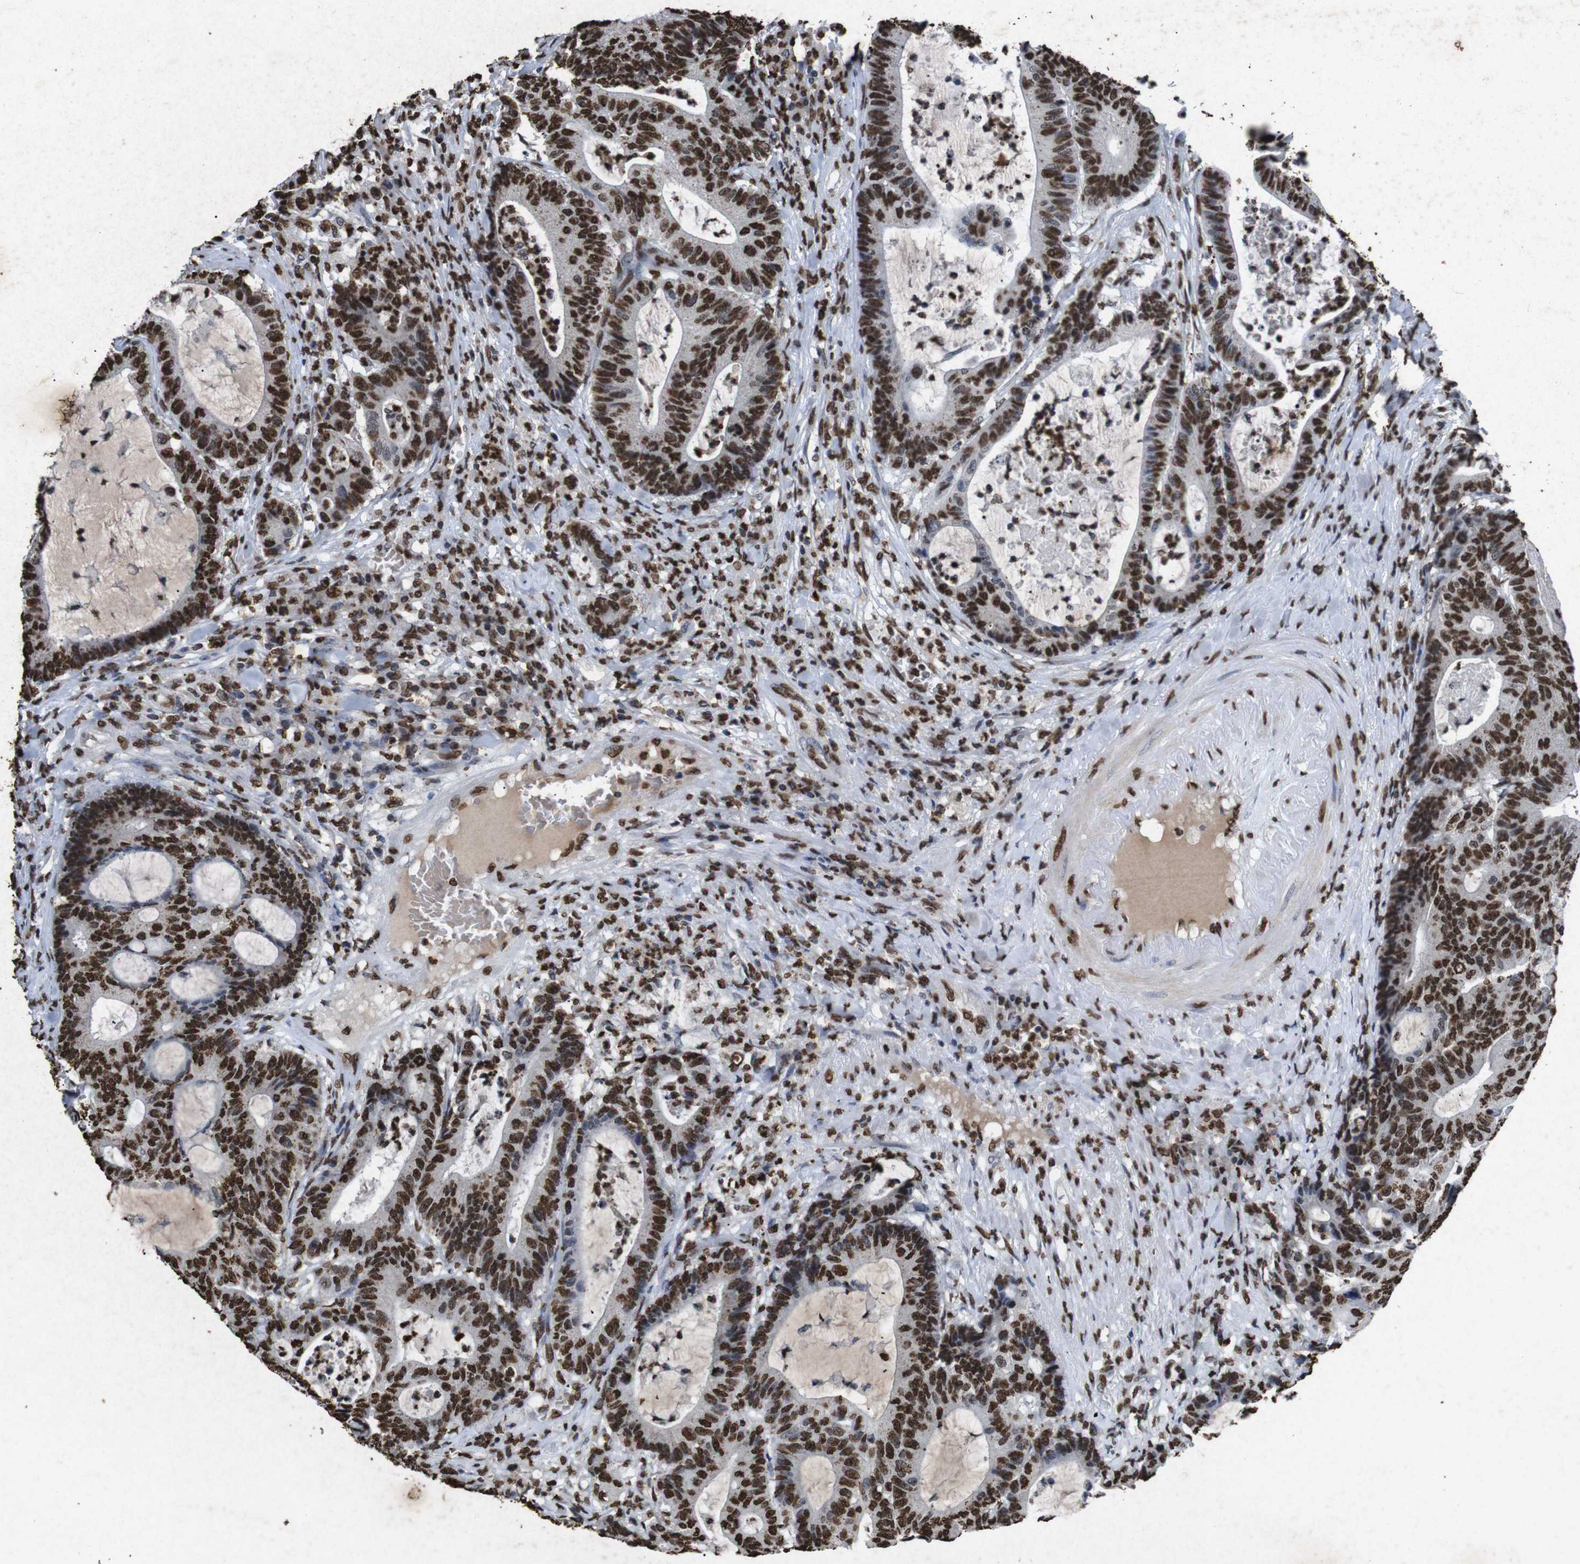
{"staining": {"intensity": "strong", "quantity": ">75%", "location": "nuclear"}, "tissue": "colorectal cancer", "cell_type": "Tumor cells", "image_type": "cancer", "snomed": [{"axis": "morphology", "description": "Adenocarcinoma, NOS"}, {"axis": "topography", "description": "Colon"}], "caption": "Tumor cells reveal high levels of strong nuclear staining in about >75% of cells in adenocarcinoma (colorectal).", "gene": "MDM2", "patient": {"sex": "female", "age": 84}}